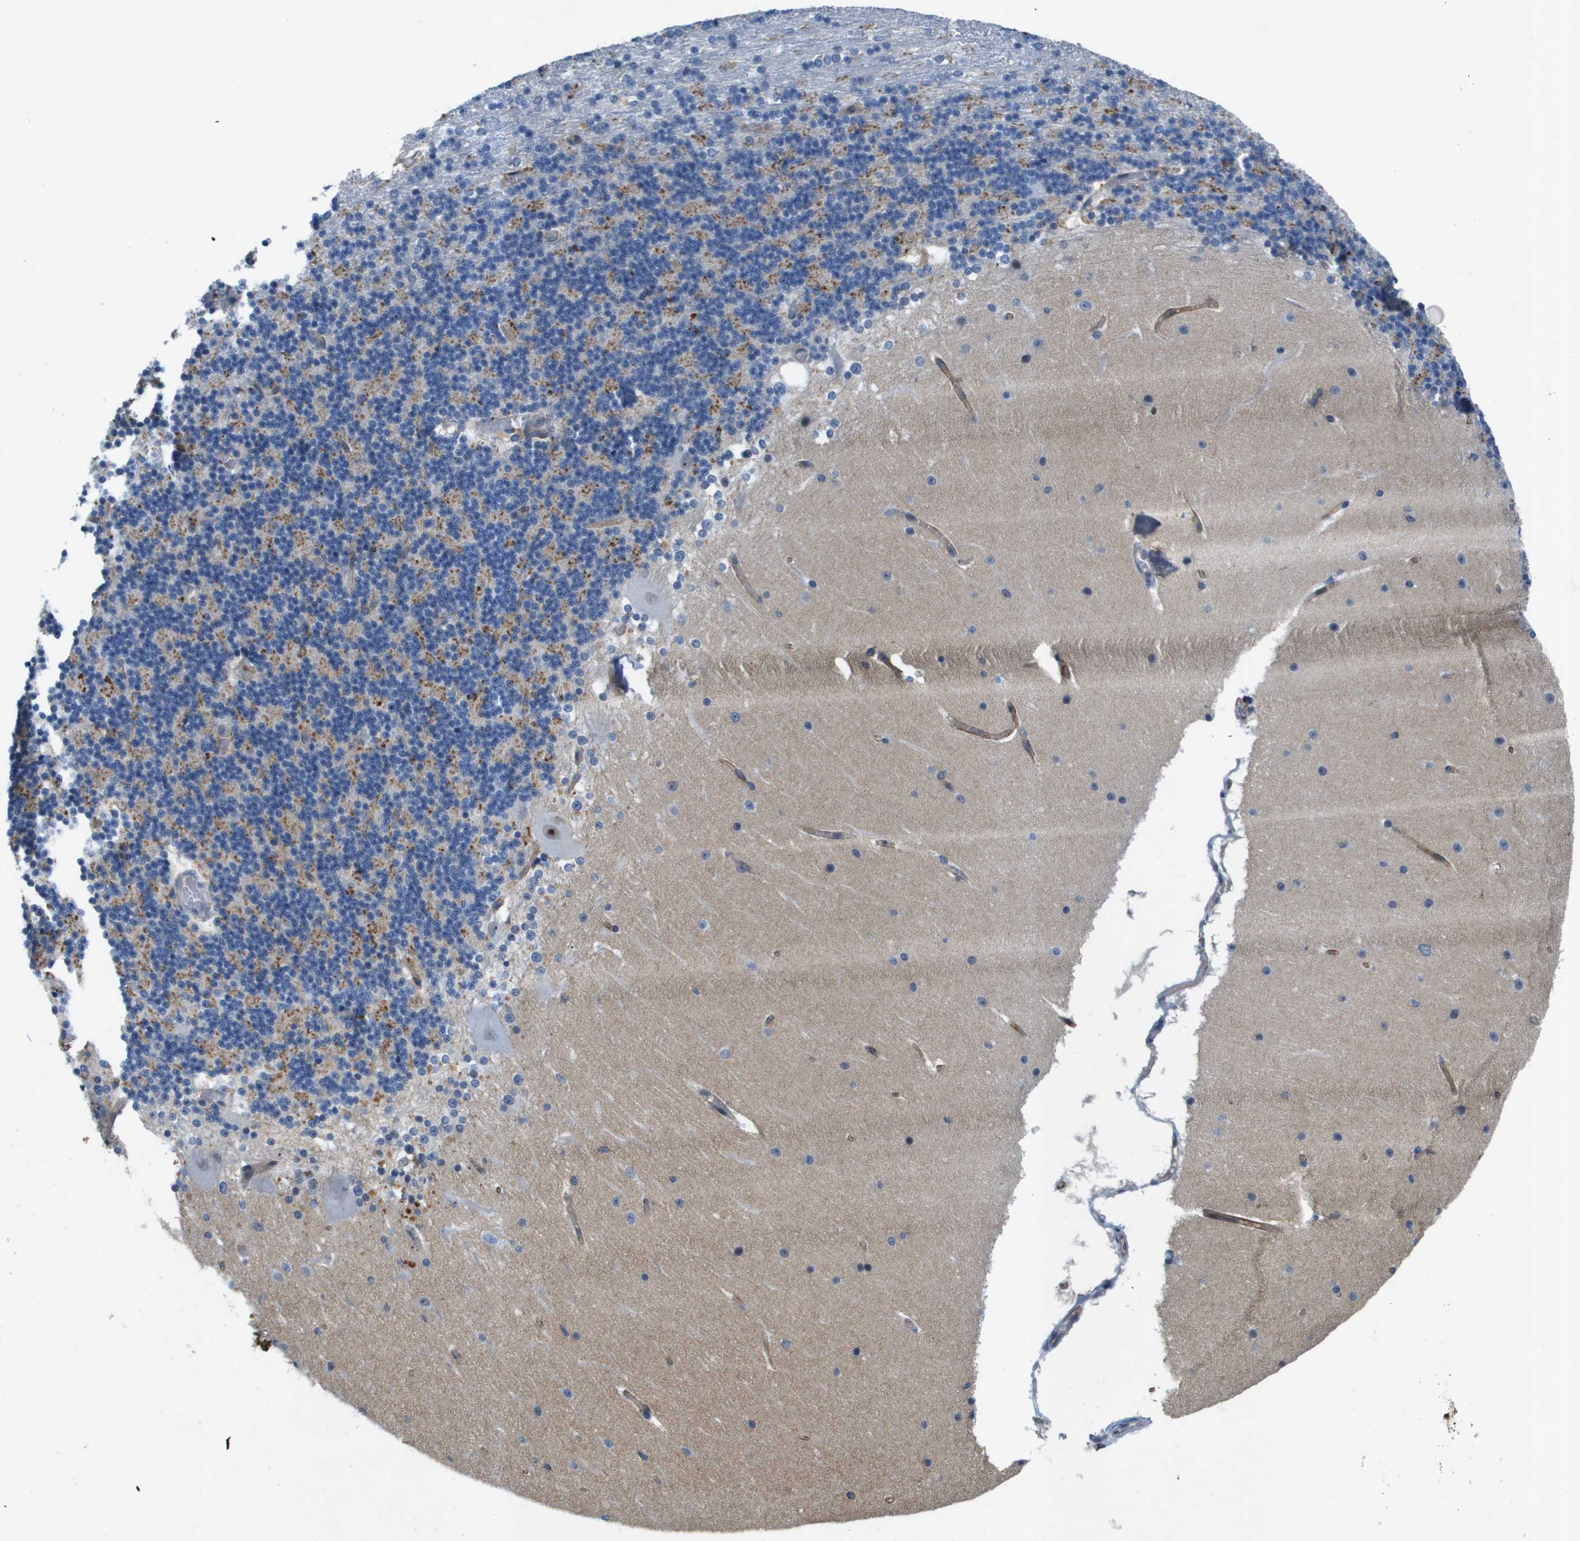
{"staining": {"intensity": "moderate", "quantity": "<25%", "location": "cytoplasmic/membranous"}, "tissue": "cerebellum", "cell_type": "Cells in granular layer", "image_type": "normal", "snomed": [{"axis": "morphology", "description": "Normal tissue, NOS"}, {"axis": "topography", "description": "Cerebellum"}], "caption": "Cells in granular layer display moderate cytoplasmic/membranous expression in about <25% of cells in normal cerebellum.", "gene": "ITGA6", "patient": {"sex": "female", "age": 19}}